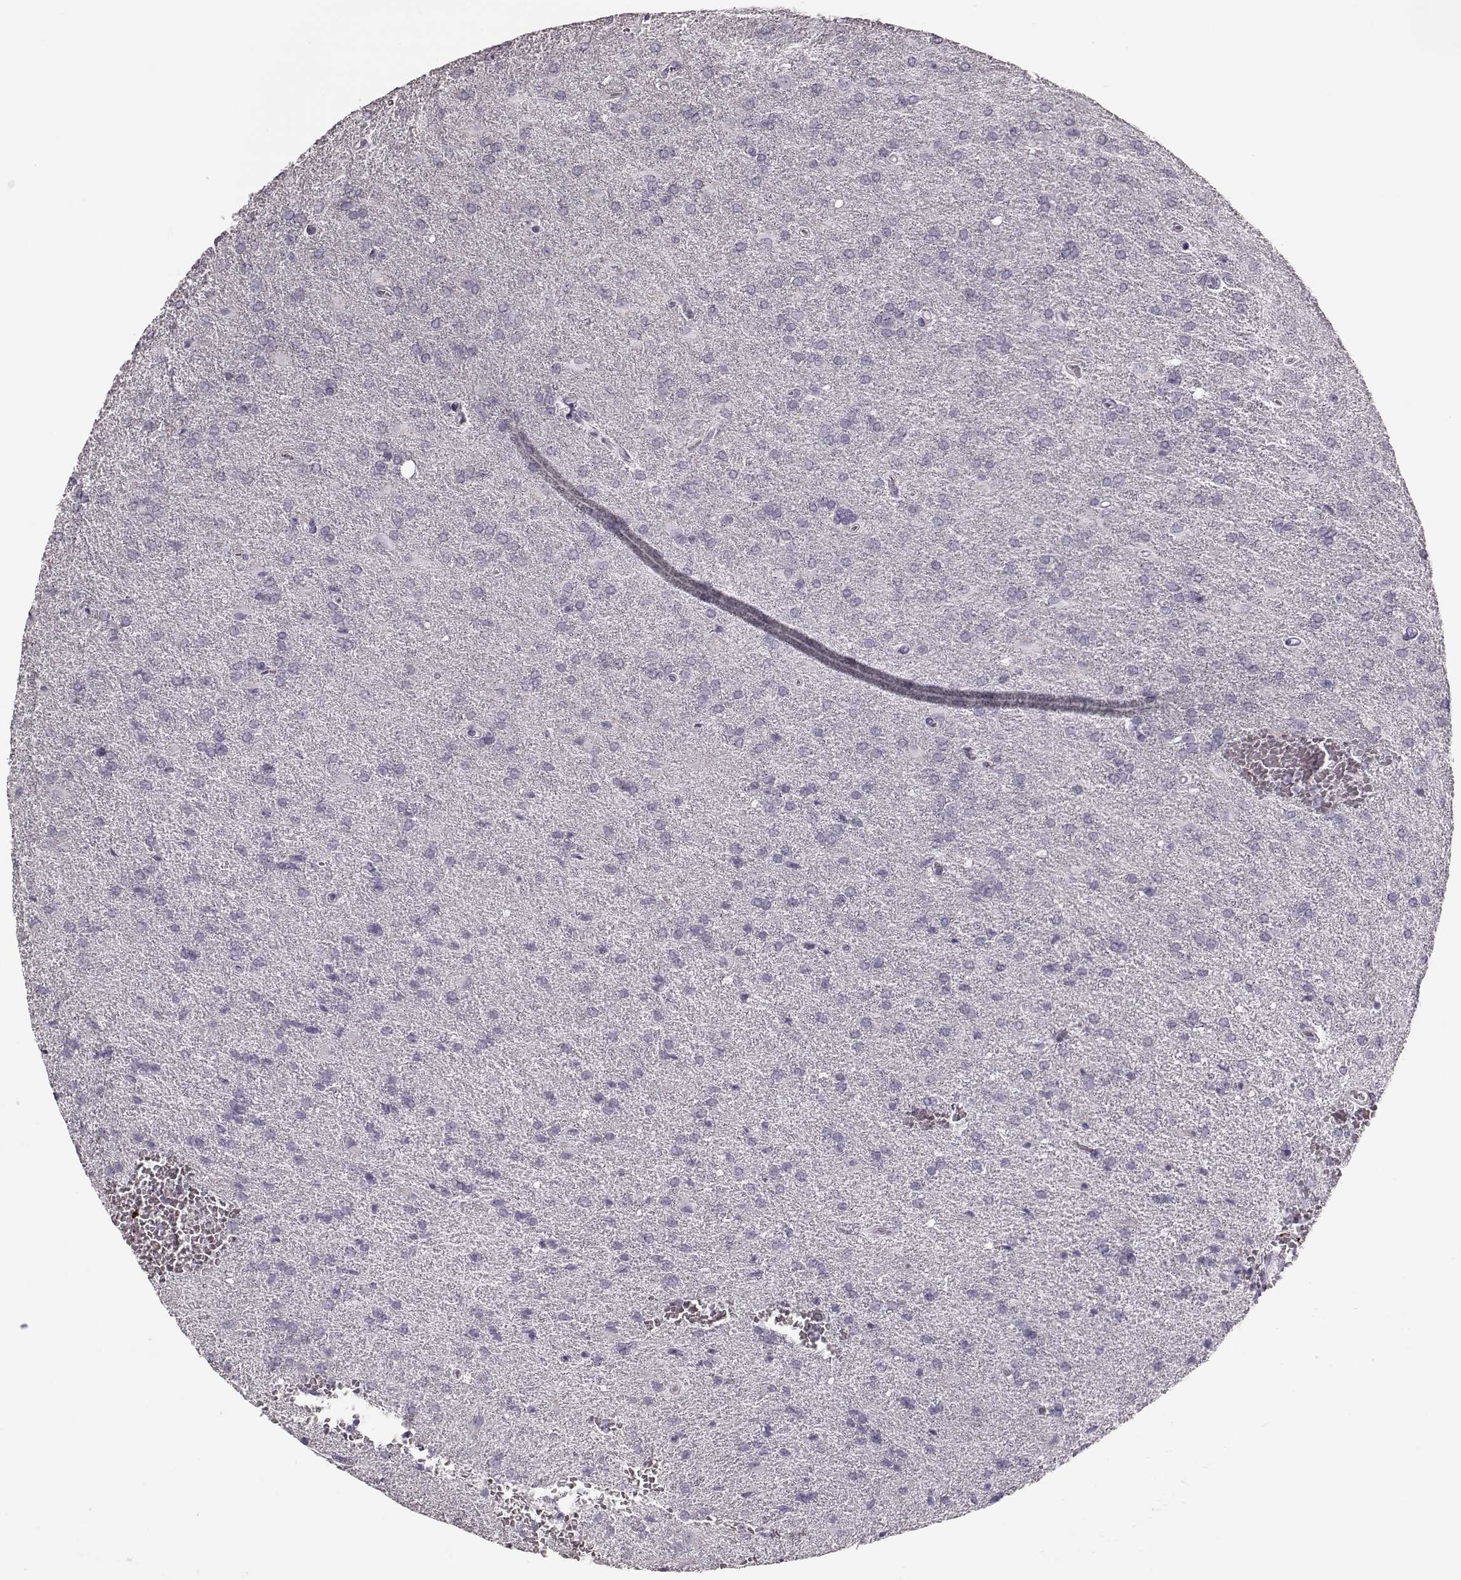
{"staining": {"intensity": "negative", "quantity": "none", "location": "none"}, "tissue": "glioma", "cell_type": "Tumor cells", "image_type": "cancer", "snomed": [{"axis": "morphology", "description": "Glioma, malignant, High grade"}, {"axis": "topography", "description": "Brain"}], "caption": "There is no significant positivity in tumor cells of malignant high-grade glioma. The staining was performed using DAB (3,3'-diaminobenzidine) to visualize the protein expression in brown, while the nuclei were stained in blue with hematoxylin (Magnification: 20x).", "gene": "ZNF433", "patient": {"sex": "male", "age": 68}}